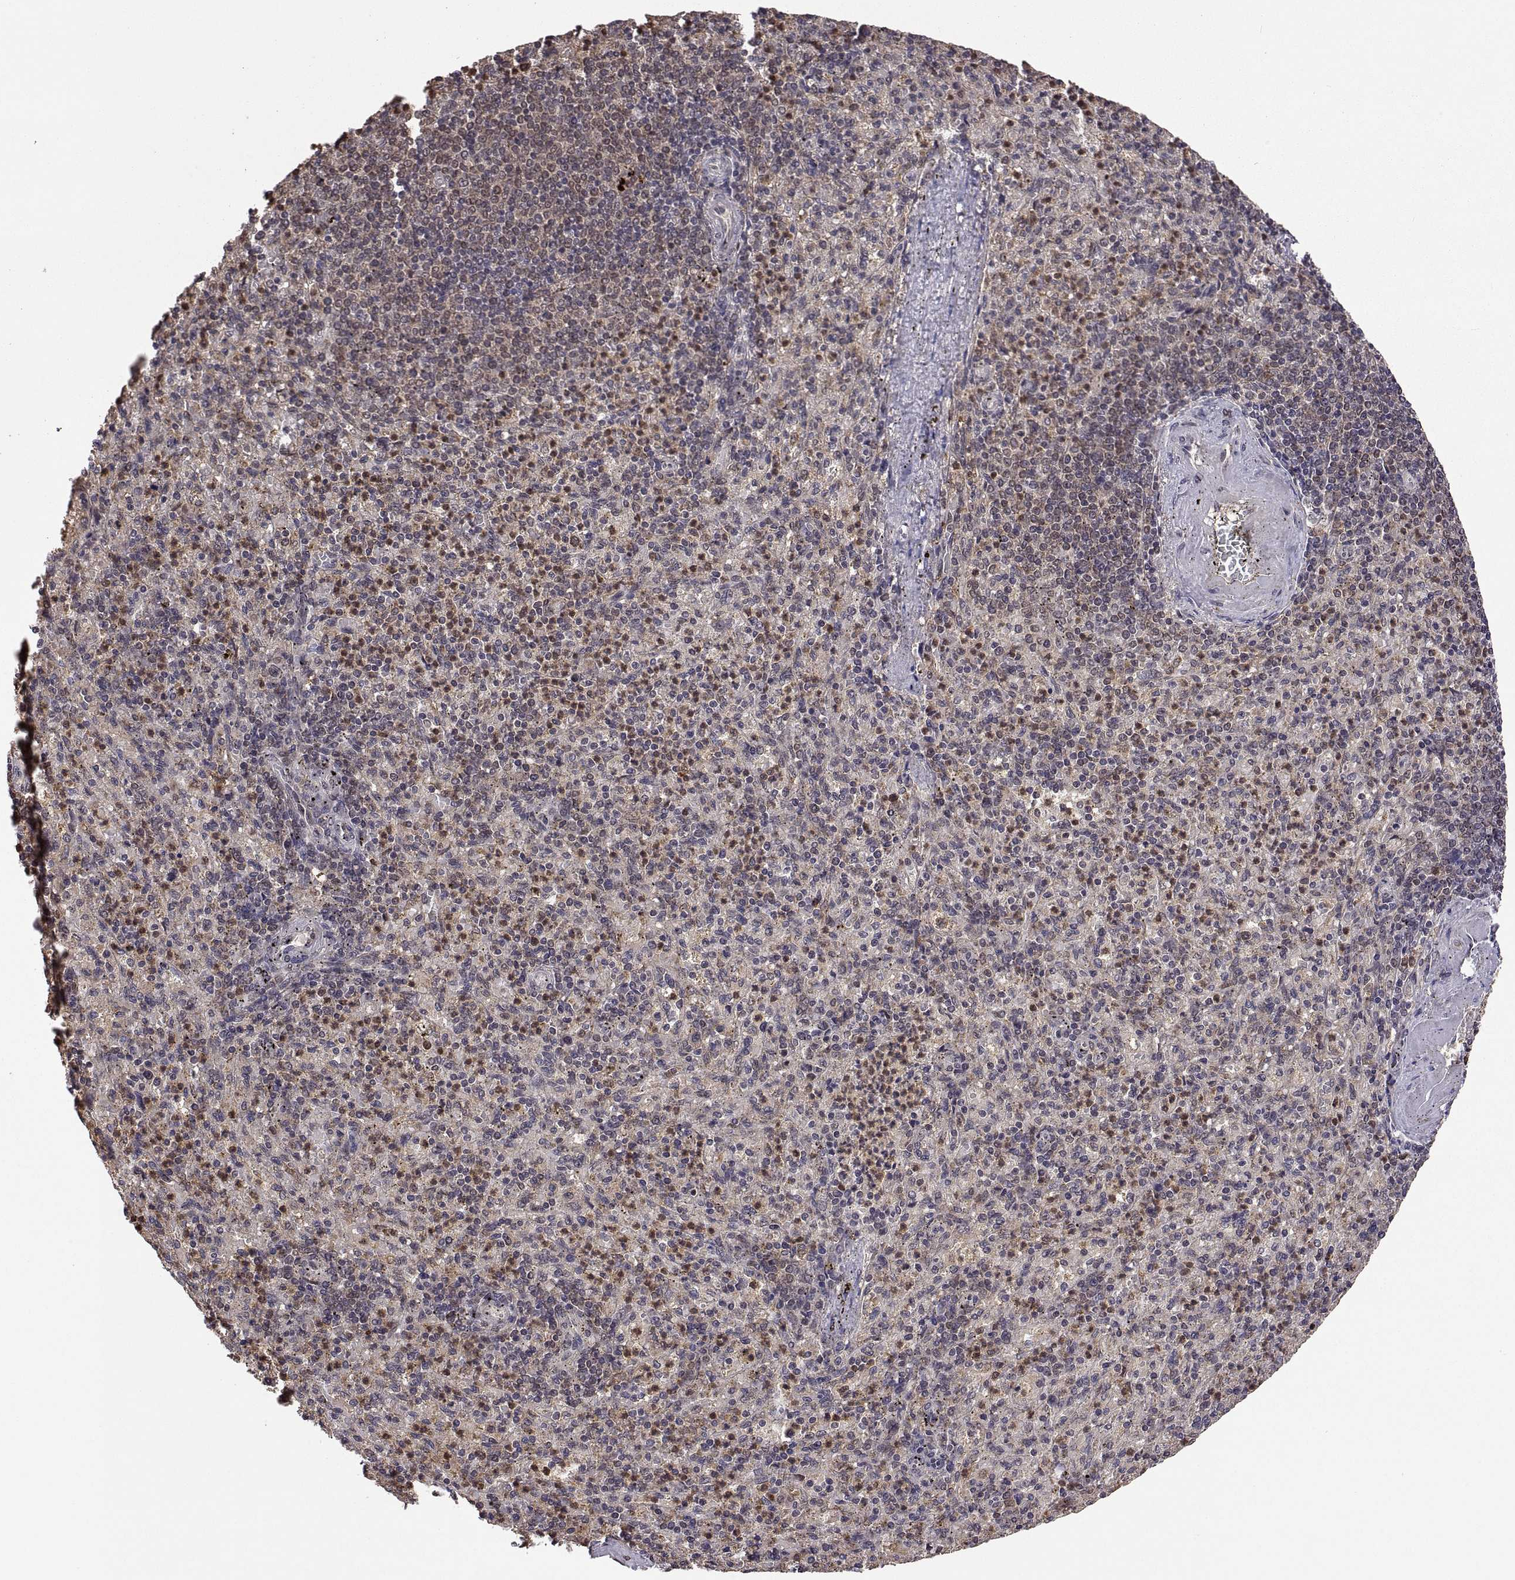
{"staining": {"intensity": "weak", "quantity": "25%-75%", "location": "cytoplasmic/membranous"}, "tissue": "spleen", "cell_type": "Cells in red pulp", "image_type": "normal", "snomed": [{"axis": "morphology", "description": "Normal tissue, NOS"}, {"axis": "topography", "description": "Spleen"}], "caption": "Human spleen stained for a protein (brown) shows weak cytoplasmic/membranous positive positivity in about 25%-75% of cells in red pulp.", "gene": "ZNRF2", "patient": {"sex": "female", "age": 74}}